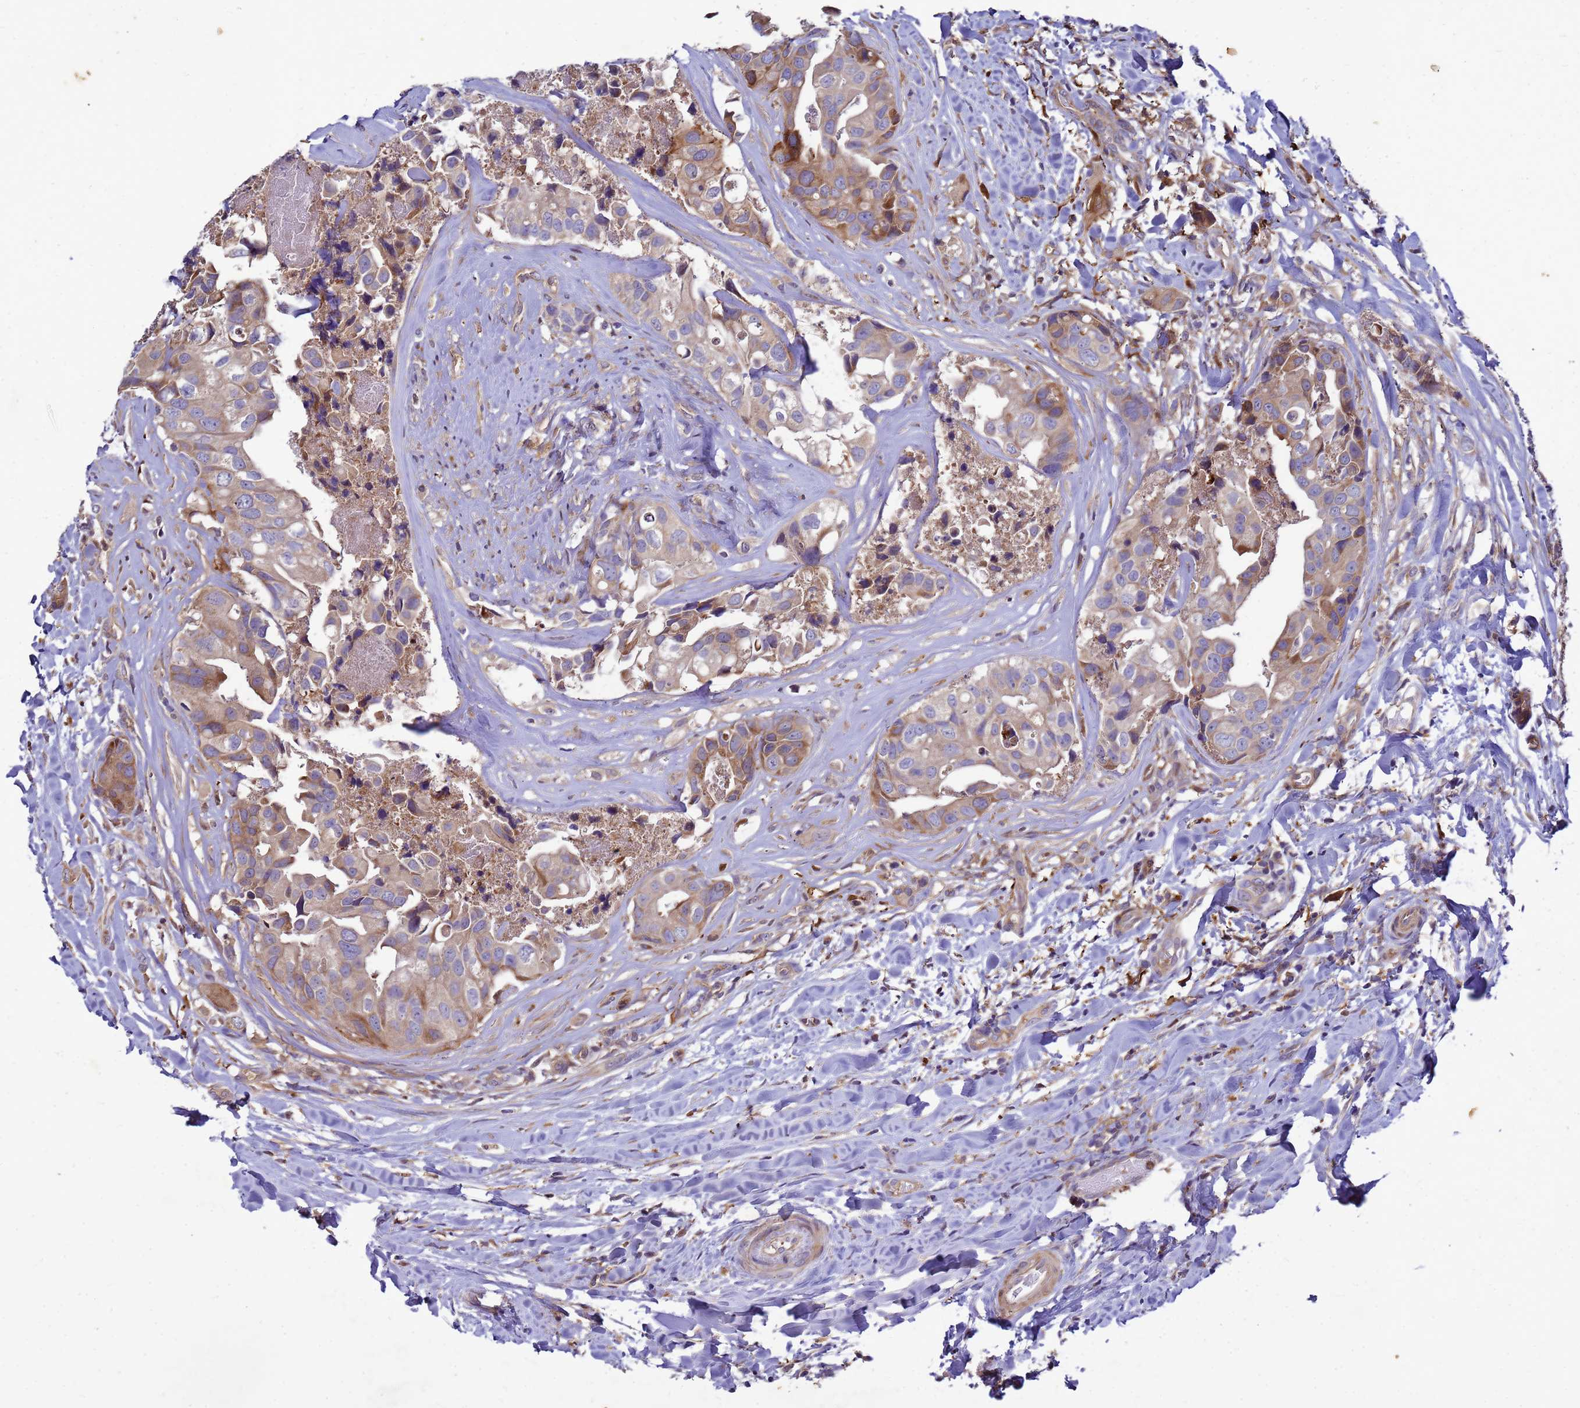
{"staining": {"intensity": "moderate", "quantity": "25%-75%", "location": "cytoplasmic/membranous"}, "tissue": "head and neck cancer", "cell_type": "Tumor cells", "image_type": "cancer", "snomed": [{"axis": "morphology", "description": "Adenocarcinoma, NOS"}, {"axis": "morphology", "description": "Adenocarcinoma, metastatic, NOS"}, {"axis": "topography", "description": "Head-Neck"}], "caption": "The micrograph reveals a brown stain indicating the presence of a protein in the cytoplasmic/membranous of tumor cells in head and neck cancer (adenocarcinoma).", "gene": "RNF215", "patient": {"sex": "male", "age": 75}}